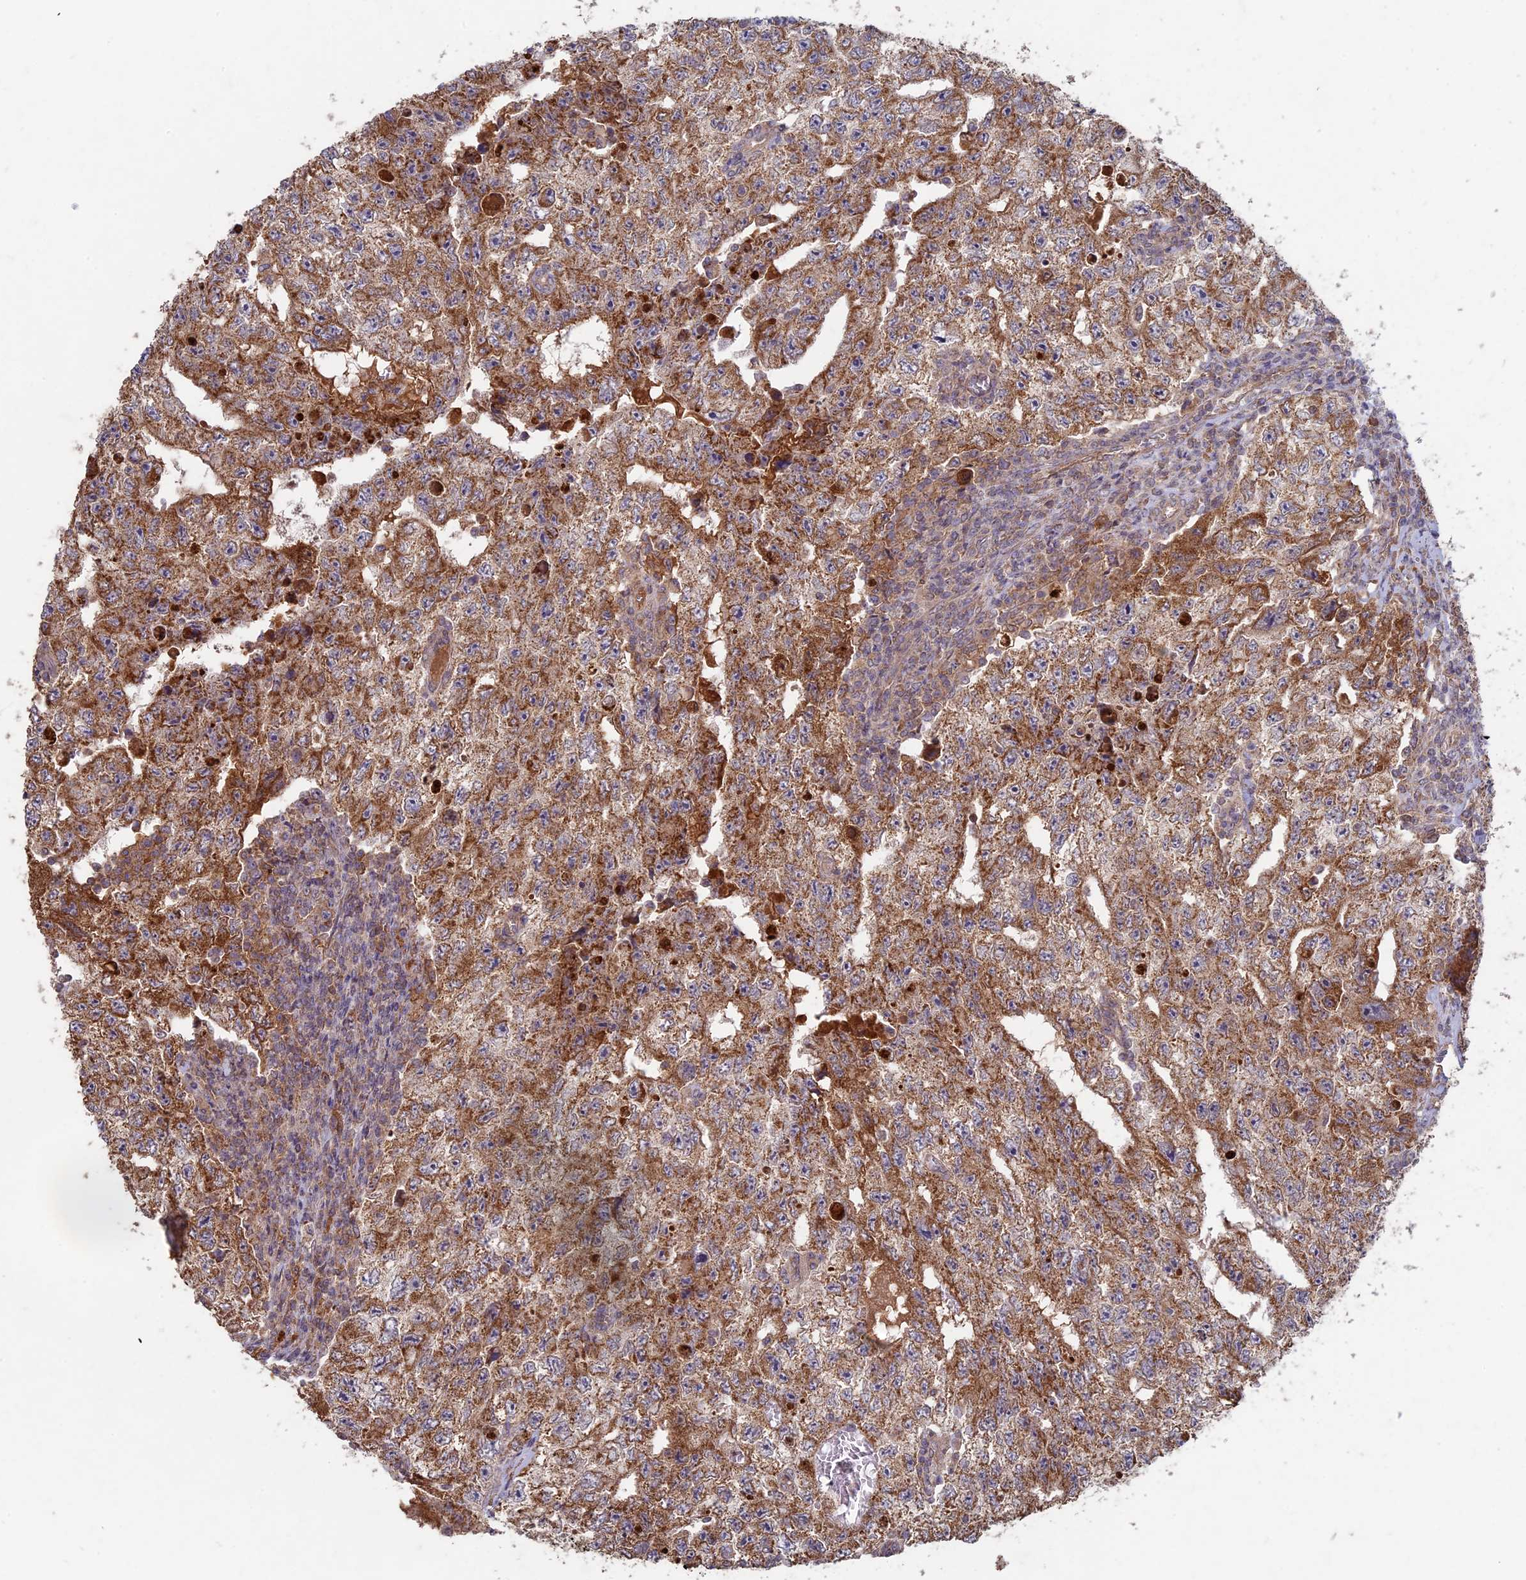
{"staining": {"intensity": "moderate", "quantity": ">75%", "location": "cytoplasmic/membranous"}, "tissue": "testis cancer", "cell_type": "Tumor cells", "image_type": "cancer", "snomed": [{"axis": "morphology", "description": "Carcinoma, Embryonal, NOS"}, {"axis": "topography", "description": "Testis"}], "caption": "Embryonal carcinoma (testis) was stained to show a protein in brown. There is medium levels of moderate cytoplasmic/membranous staining in about >75% of tumor cells.", "gene": "RCCD1", "patient": {"sex": "male", "age": 17}}